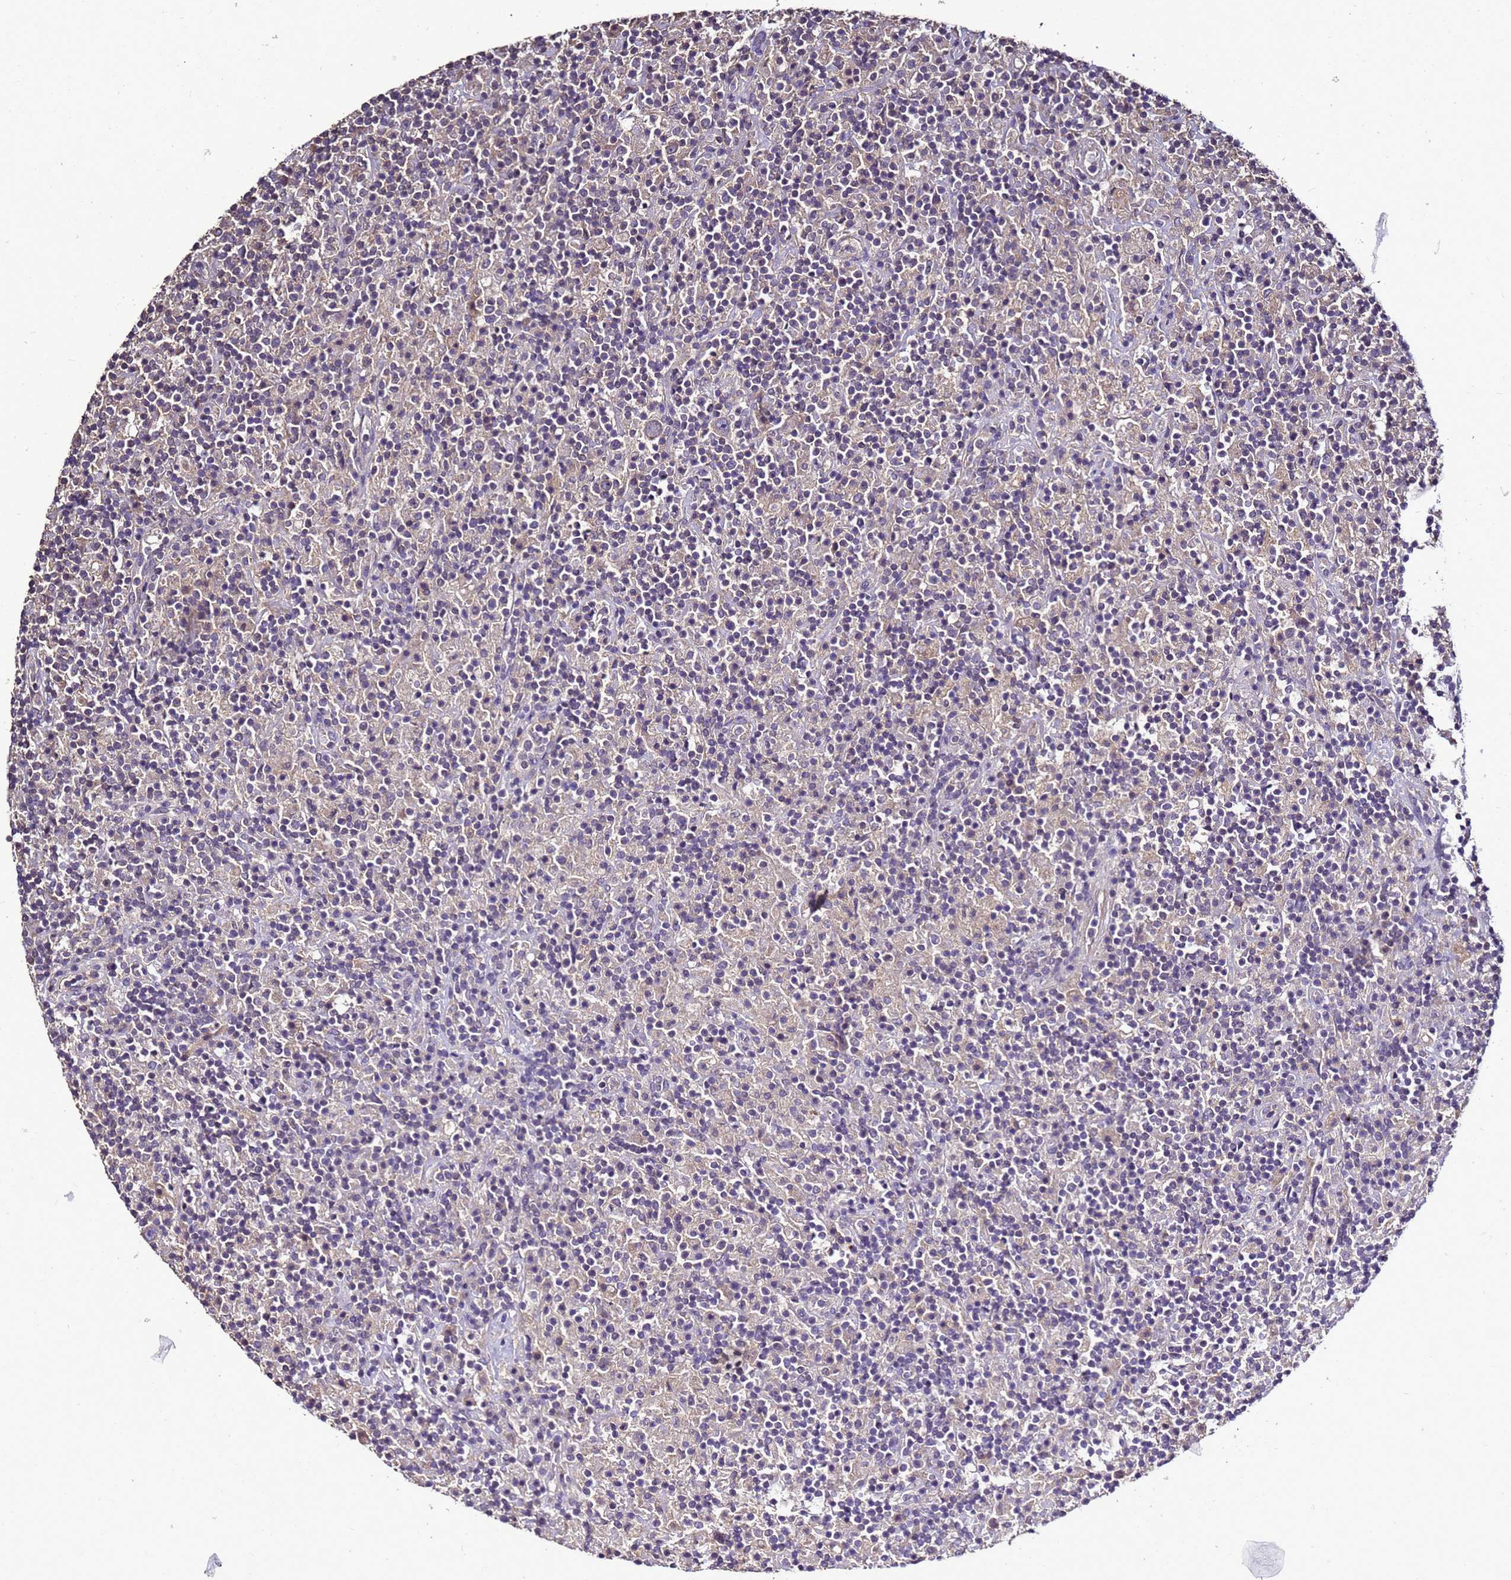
{"staining": {"intensity": "negative", "quantity": "none", "location": "none"}, "tissue": "lymphoma", "cell_type": "Tumor cells", "image_type": "cancer", "snomed": [{"axis": "morphology", "description": "Hodgkin's disease, NOS"}, {"axis": "topography", "description": "Lymph node"}], "caption": "High magnification brightfield microscopy of lymphoma stained with DAB (3,3'-diaminobenzidine) (brown) and counterstained with hematoxylin (blue): tumor cells show no significant expression.", "gene": "ENOPH1", "patient": {"sex": "male", "age": 70}}